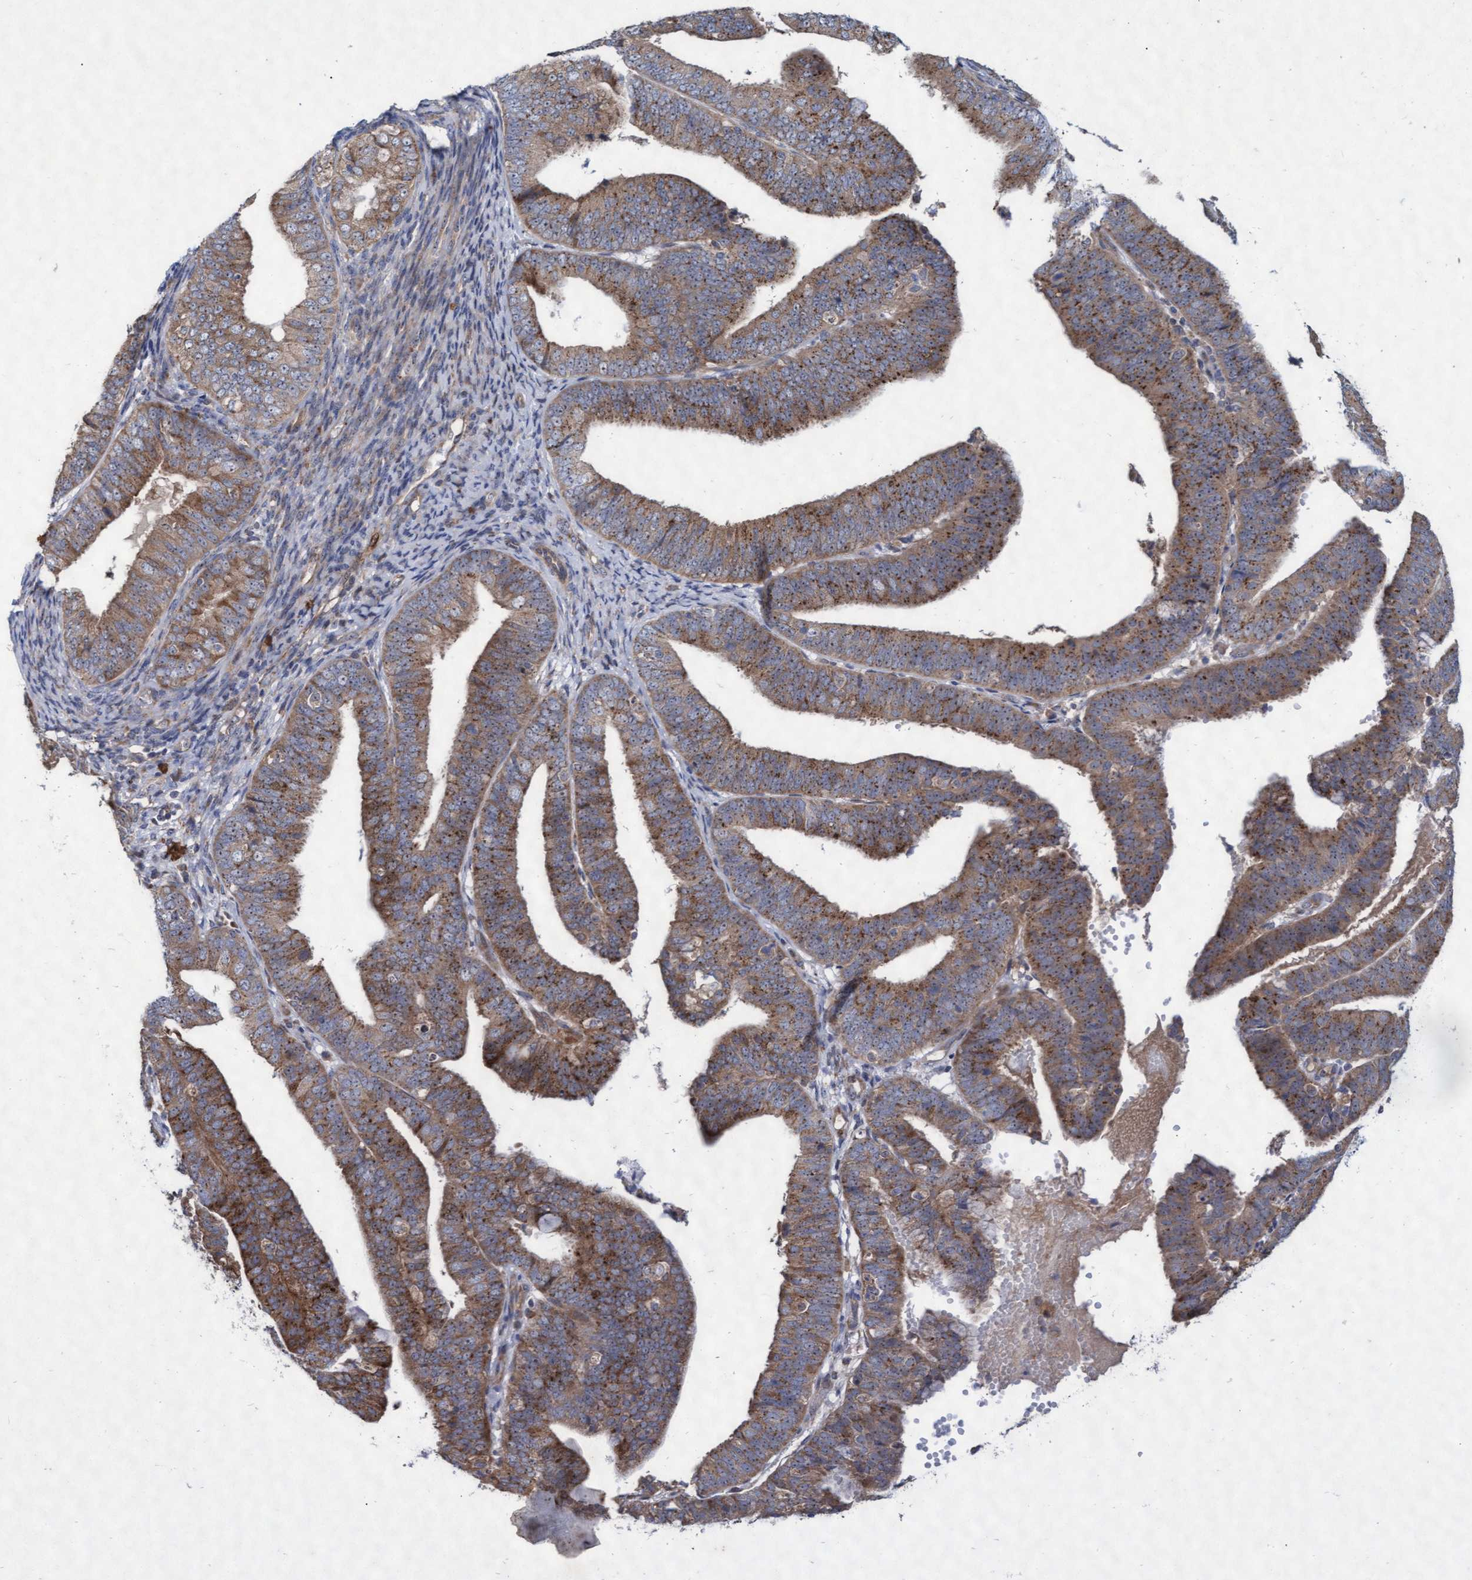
{"staining": {"intensity": "moderate", "quantity": ">75%", "location": "cytoplasmic/membranous"}, "tissue": "endometrial cancer", "cell_type": "Tumor cells", "image_type": "cancer", "snomed": [{"axis": "morphology", "description": "Adenocarcinoma, NOS"}, {"axis": "topography", "description": "Endometrium"}], "caption": "A medium amount of moderate cytoplasmic/membranous staining is appreciated in about >75% of tumor cells in endometrial cancer tissue. The staining is performed using DAB brown chromogen to label protein expression. The nuclei are counter-stained blue using hematoxylin.", "gene": "ABCF2", "patient": {"sex": "female", "age": 63}}